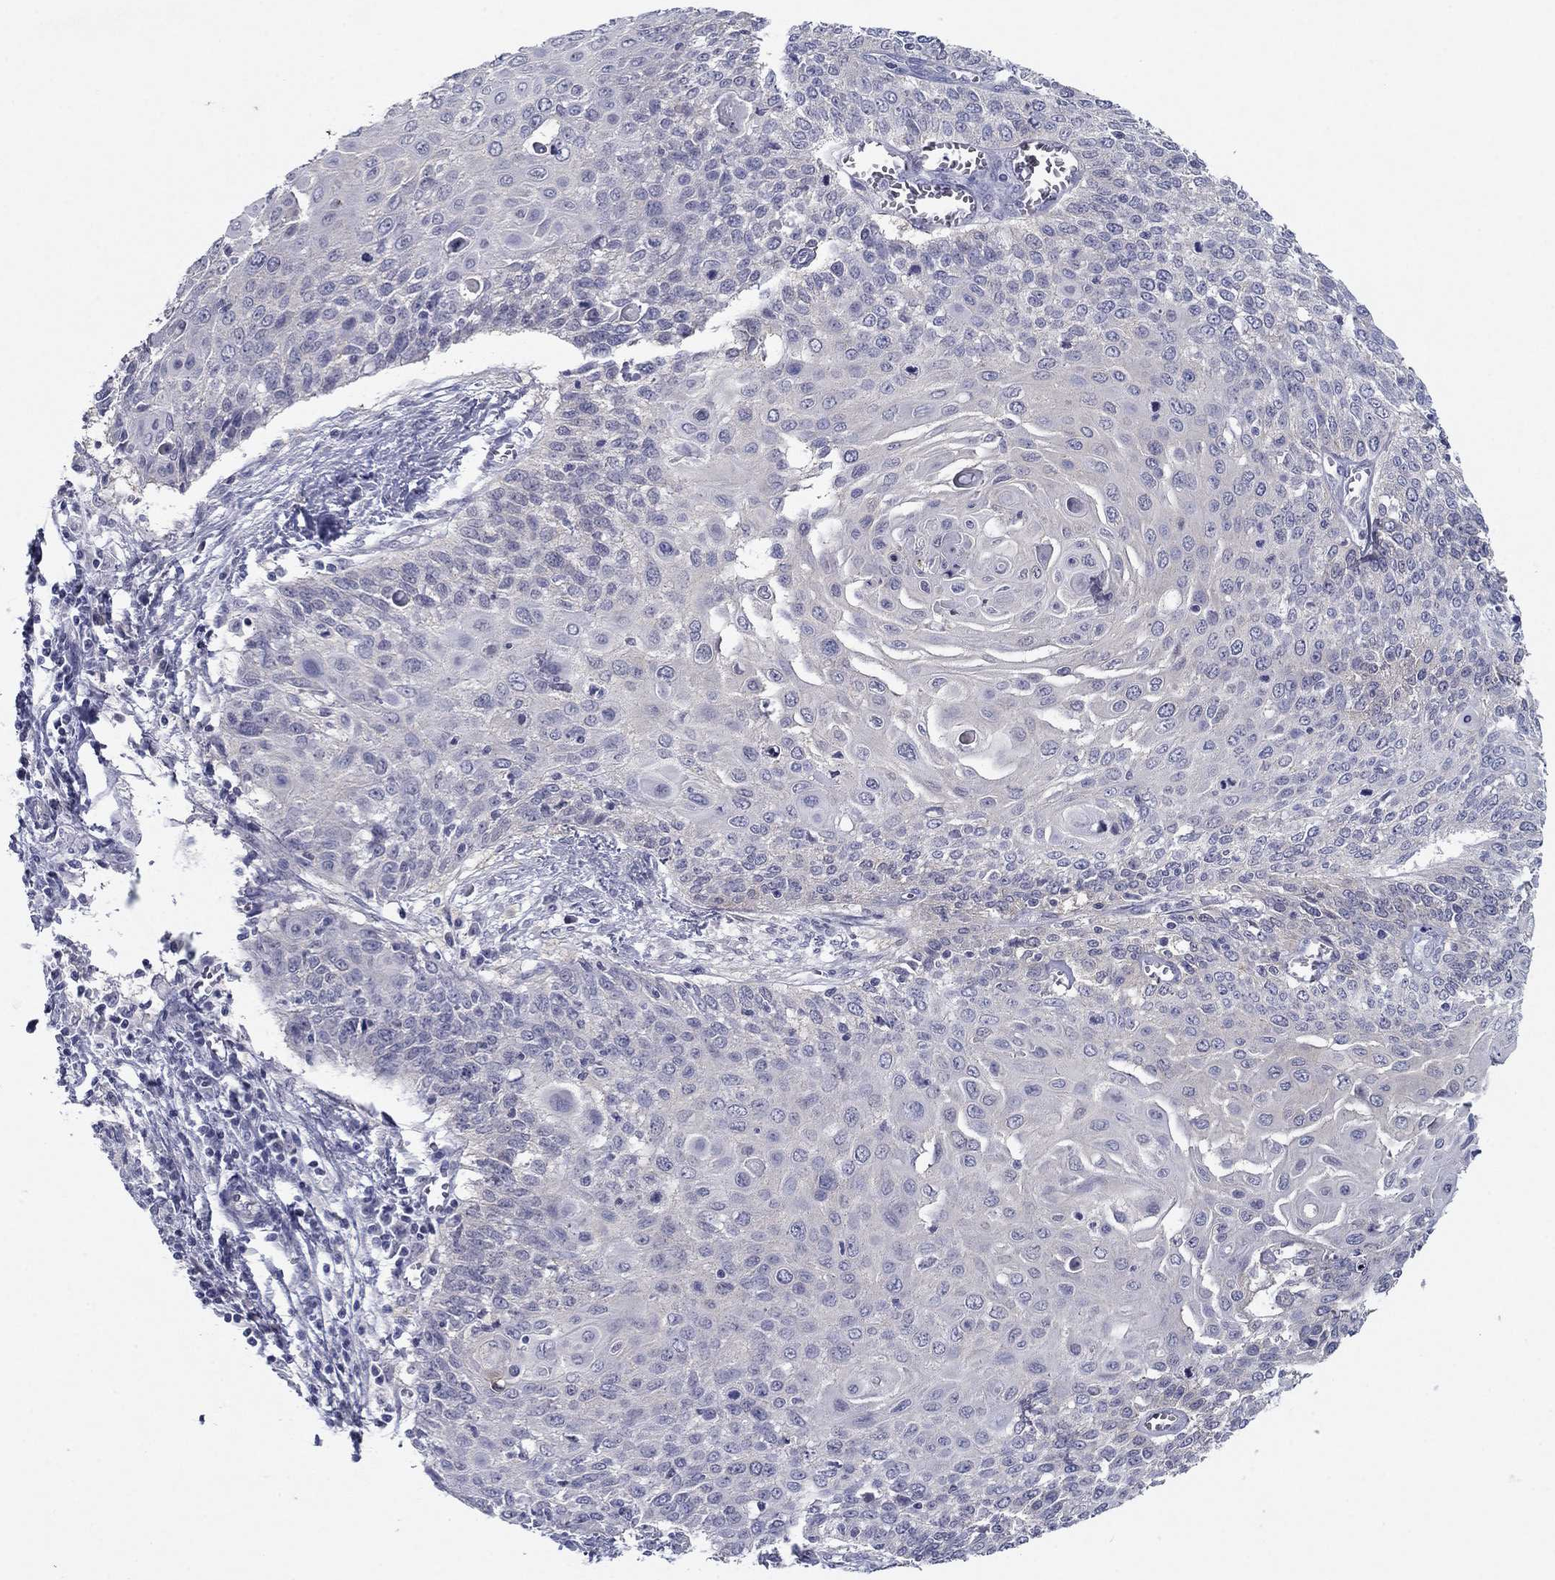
{"staining": {"intensity": "negative", "quantity": "none", "location": "none"}, "tissue": "cervical cancer", "cell_type": "Tumor cells", "image_type": "cancer", "snomed": [{"axis": "morphology", "description": "Squamous cell carcinoma, NOS"}, {"axis": "topography", "description": "Cervix"}], "caption": "Immunohistochemistry of human cervical squamous cell carcinoma reveals no positivity in tumor cells. Brightfield microscopy of immunohistochemistry (IHC) stained with DAB (brown) and hematoxylin (blue), captured at high magnification.", "gene": "PLS1", "patient": {"sex": "female", "age": 39}}